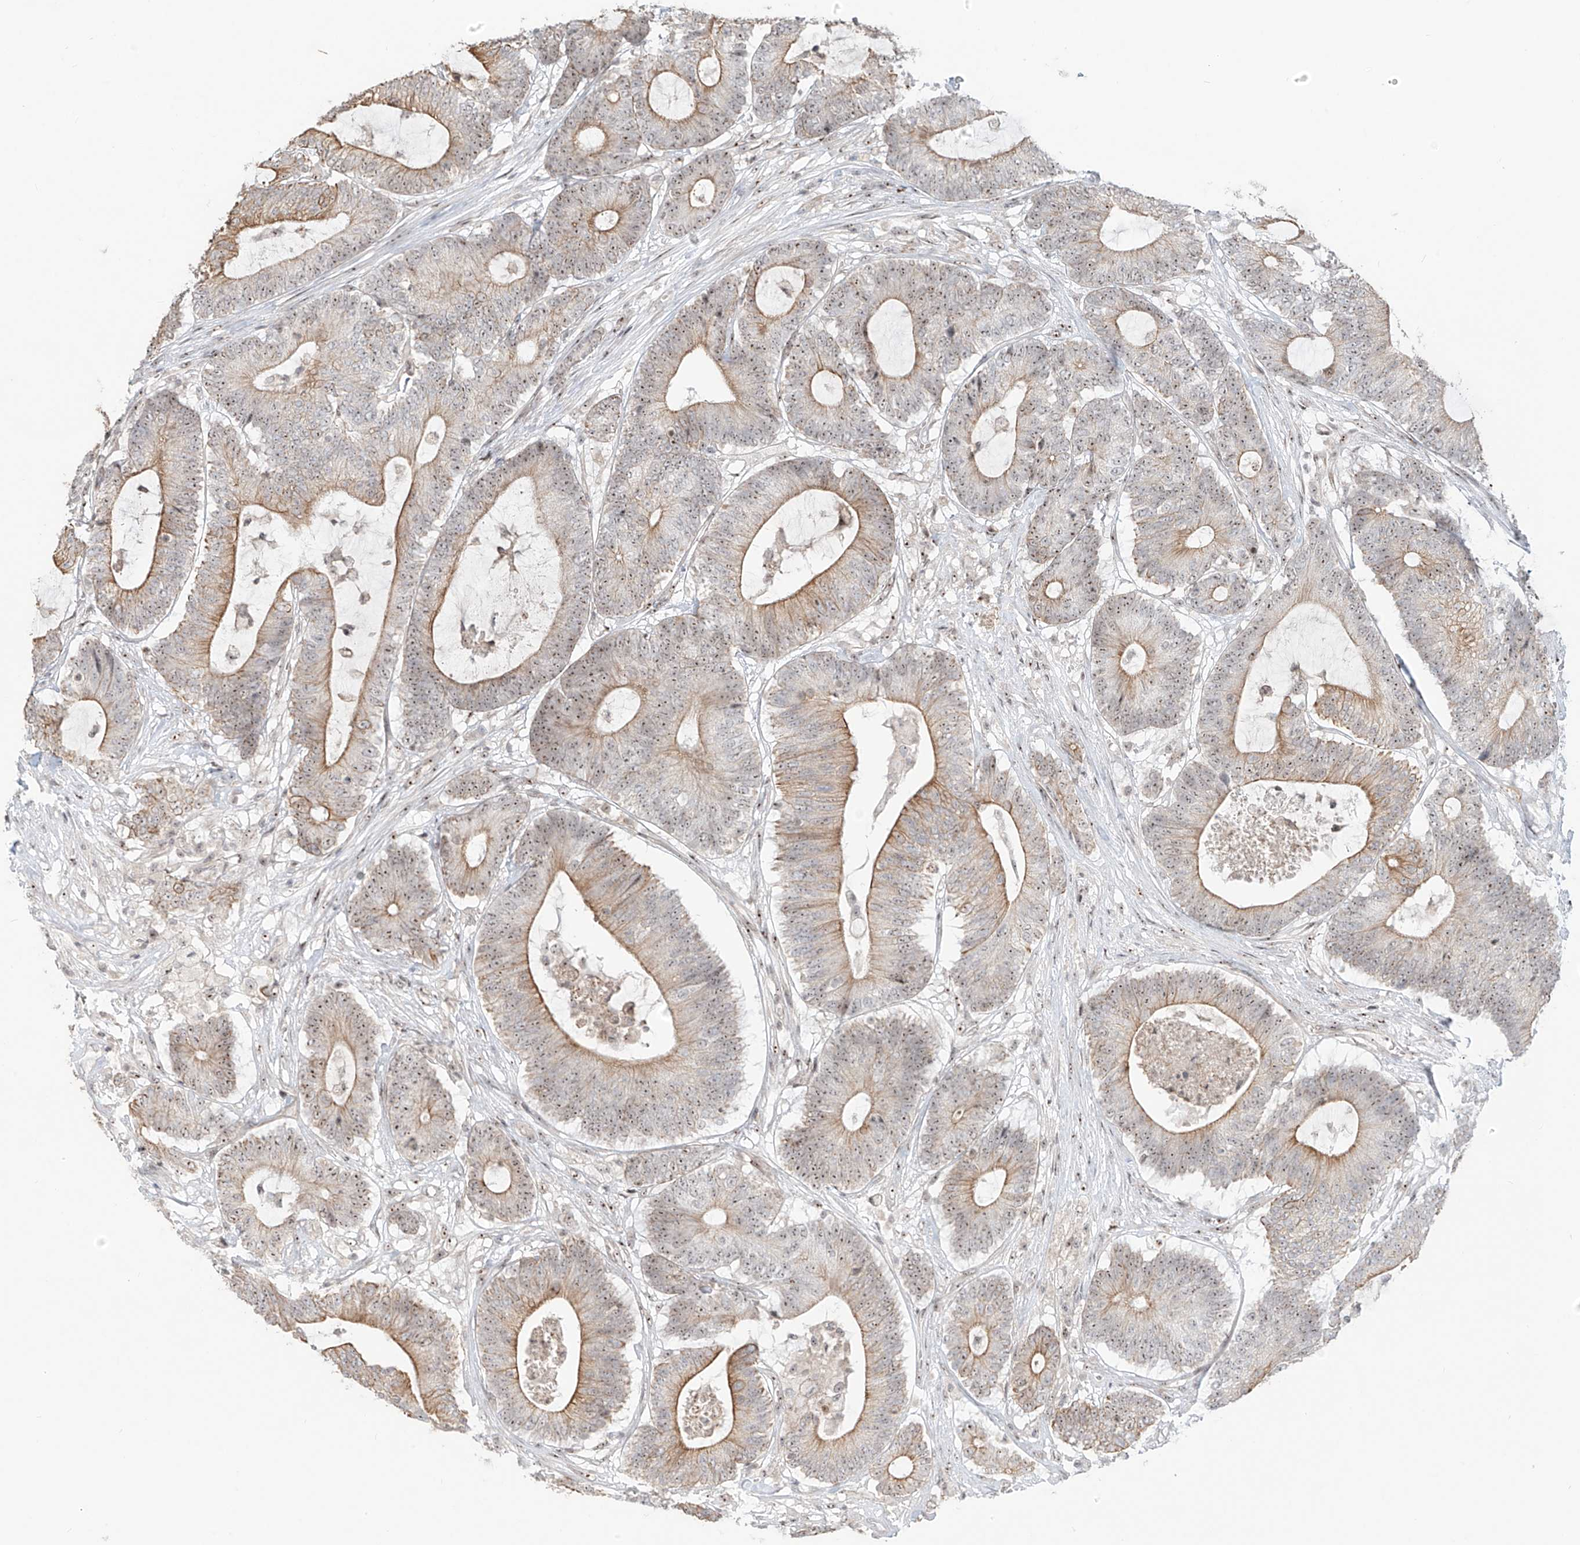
{"staining": {"intensity": "moderate", "quantity": "25%-75%", "location": "cytoplasmic/membranous"}, "tissue": "colorectal cancer", "cell_type": "Tumor cells", "image_type": "cancer", "snomed": [{"axis": "morphology", "description": "Adenocarcinoma, NOS"}, {"axis": "topography", "description": "Colon"}], "caption": "Immunohistochemistry photomicrograph of human colorectal cancer (adenocarcinoma) stained for a protein (brown), which displays medium levels of moderate cytoplasmic/membranous staining in about 25%-75% of tumor cells.", "gene": "ZNF512", "patient": {"sex": "female", "age": 84}}